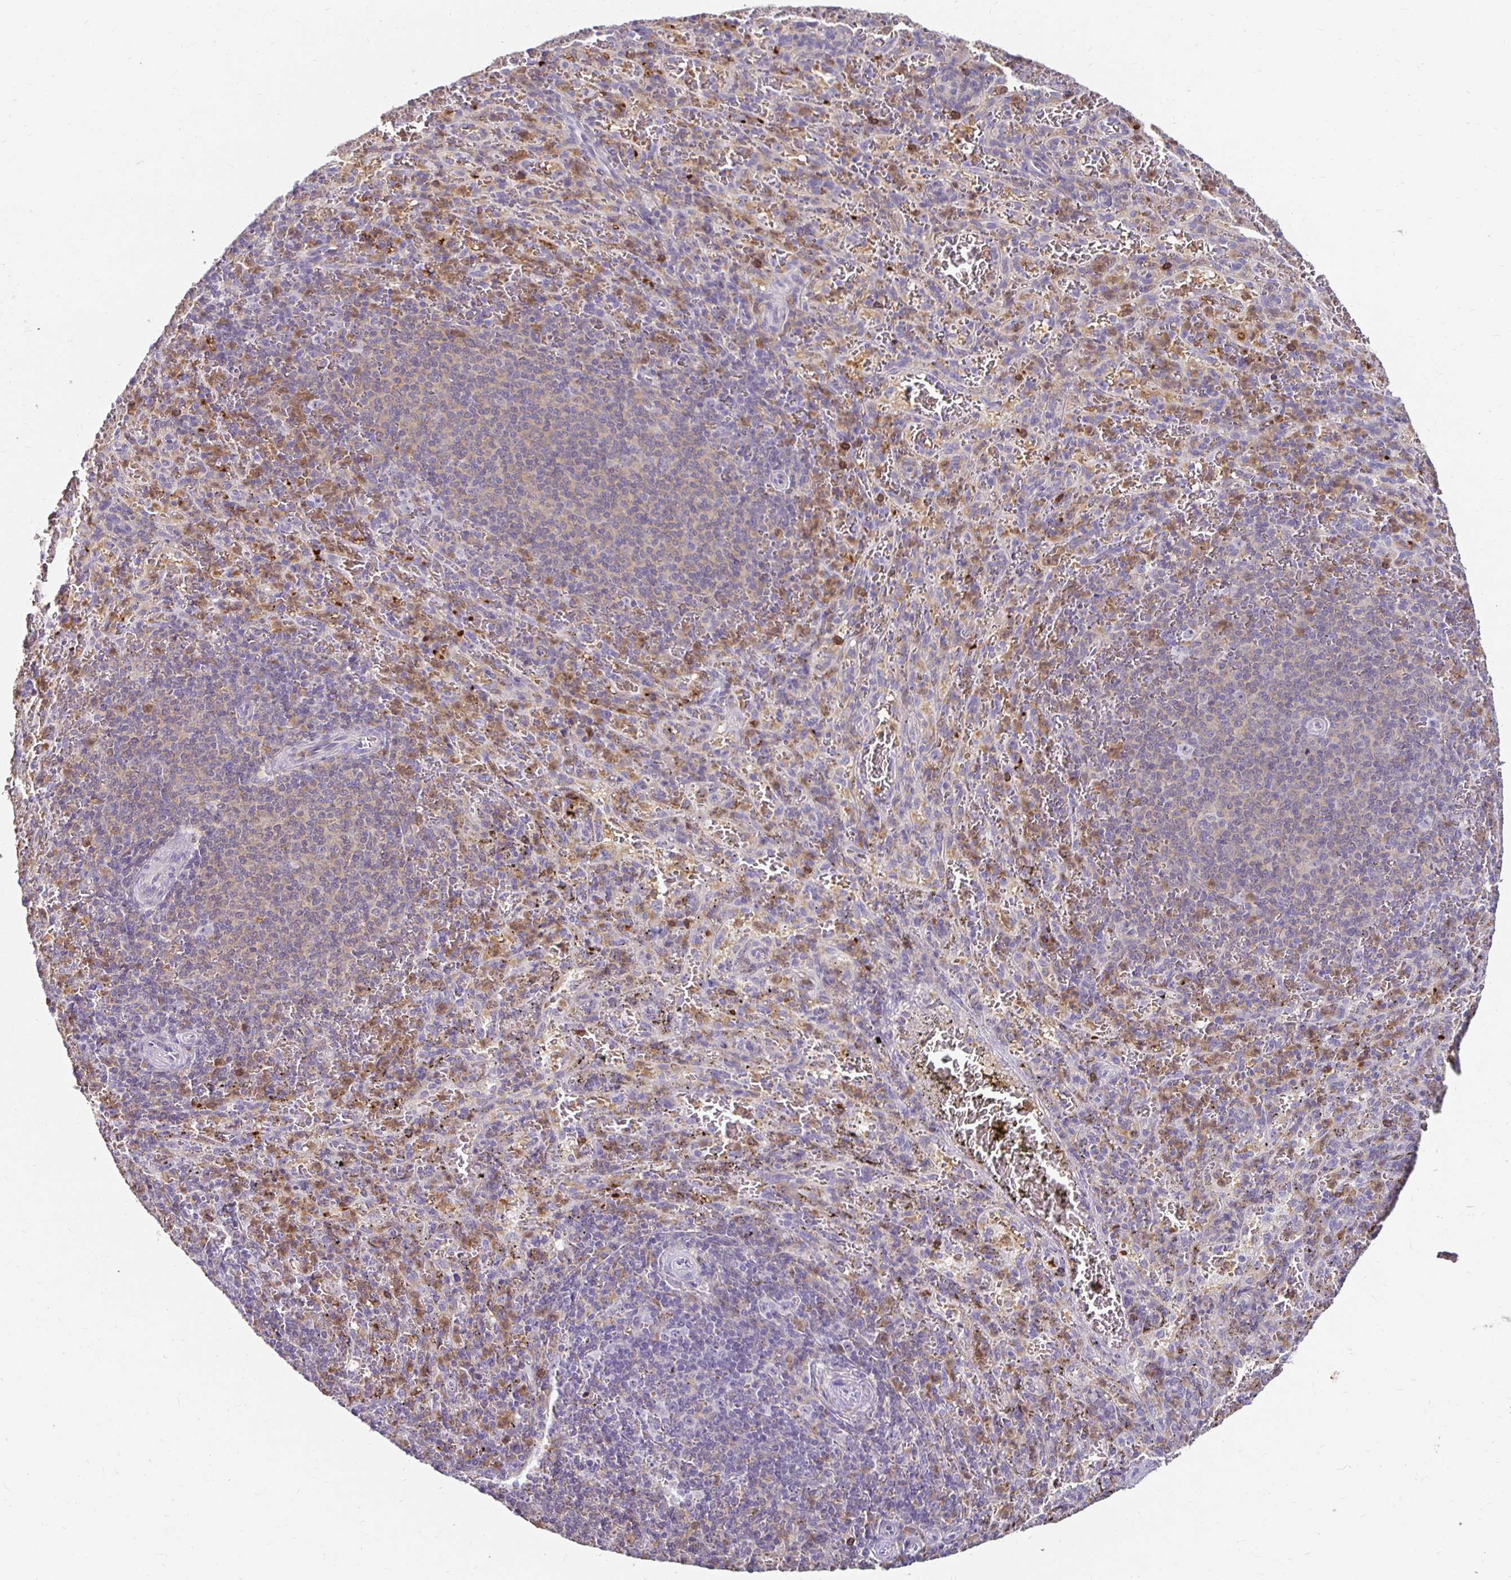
{"staining": {"intensity": "moderate", "quantity": "25%-75%", "location": "cytoplasmic/membranous"}, "tissue": "spleen", "cell_type": "Cells in red pulp", "image_type": "normal", "snomed": [{"axis": "morphology", "description": "Normal tissue, NOS"}, {"axis": "topography", "description": "Spleen"}], "caption": "Spleen stained with DAB immunohistochemistry (IHC) displays medium levels of moderate cytoplasmic/membranous staining in about 25%-75% of cells in red pulp.", "gene": "GK2", "patient": {"sex": "male", "age": 57}}